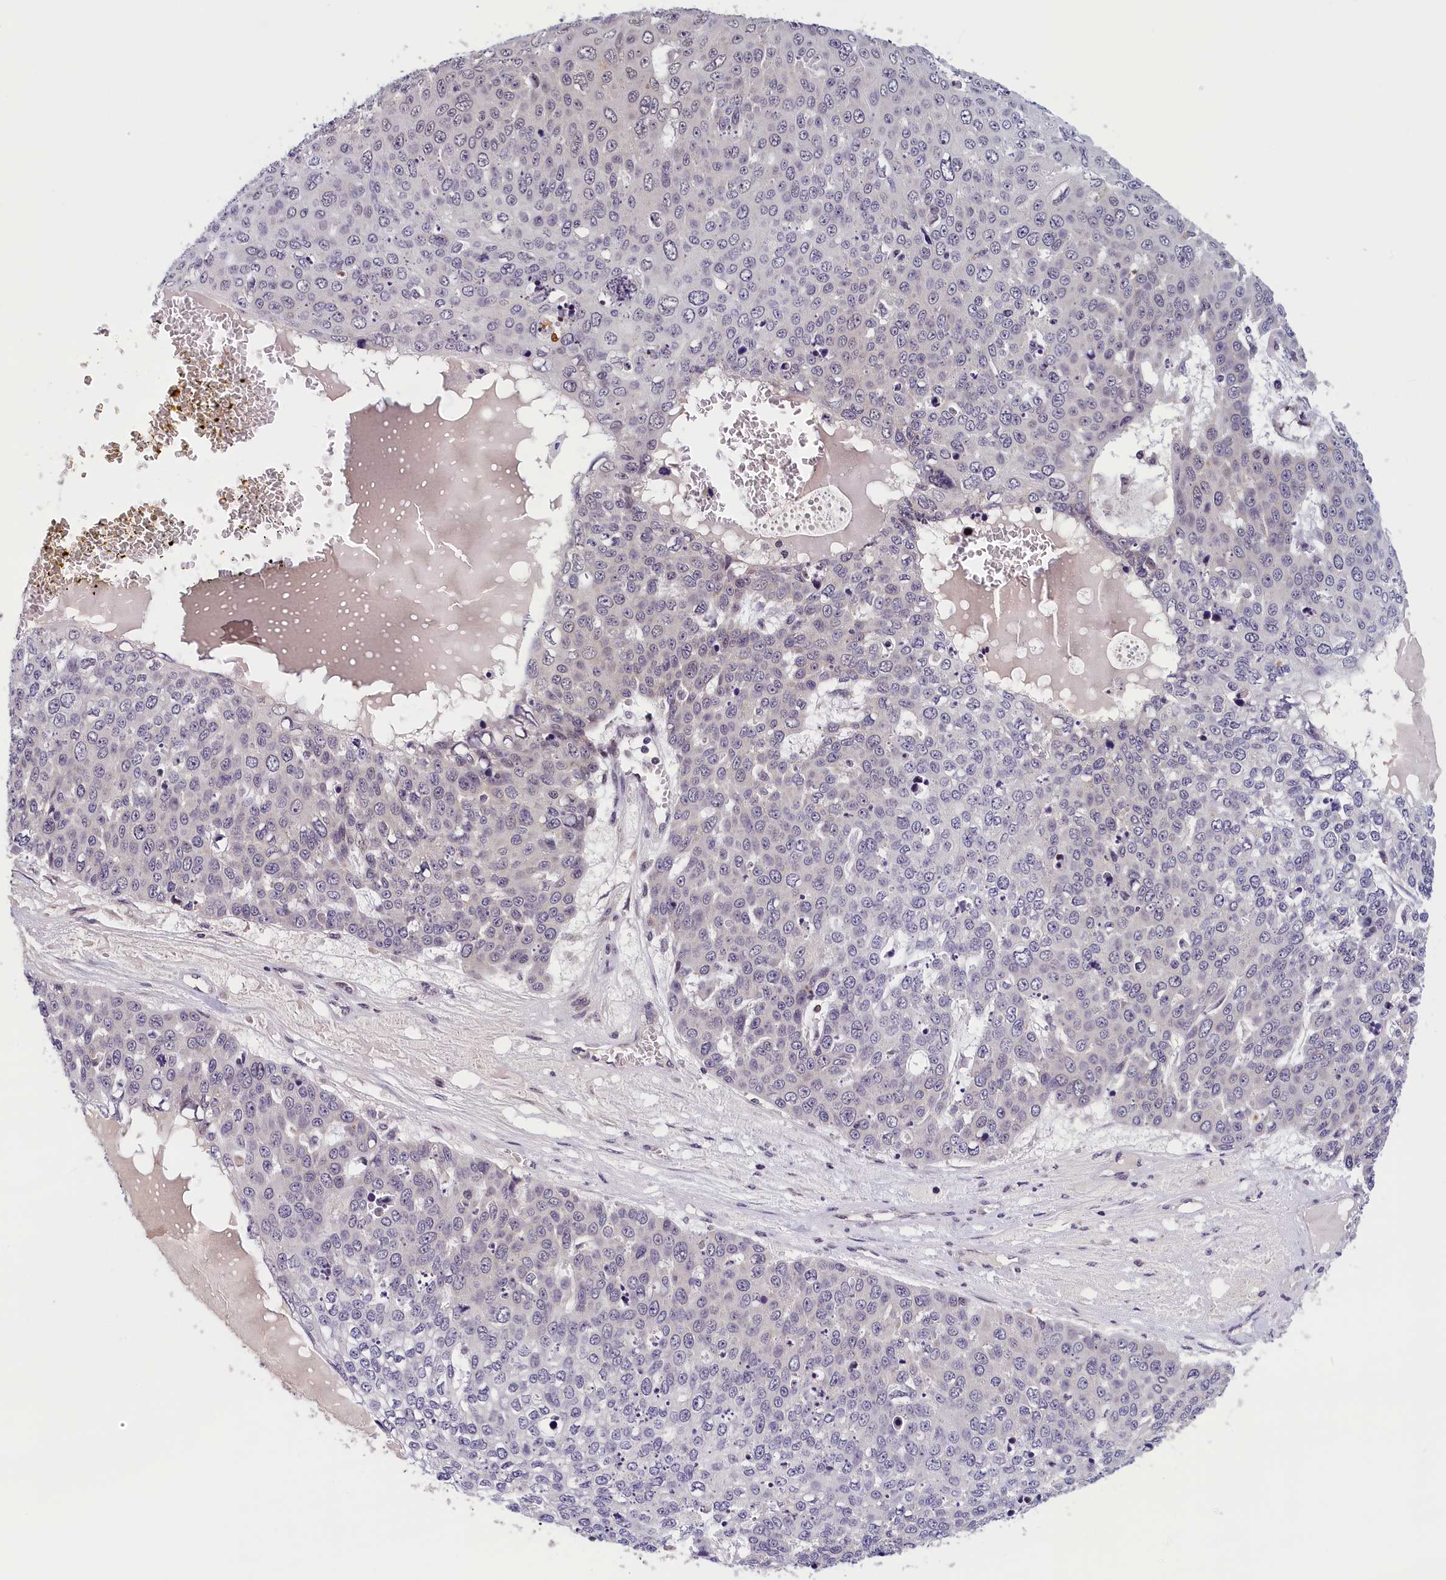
{"staining": {"intensity": "weak", "quantity": "<25%", "location": "nuclear"}, "tissue": "skin cancer", "cell_type": "Tumor cells", "image_type": "cancer", "snomed": [{"axis": "morphology", "description": "Squamous cell carcinoma, NOS"}, {"axis": "topography", "description": "Skin"}], "caption": "Immunohistochemical staining of skin cancer (squamous cell carcinoma) demonstrates no significant staining in tumor cells. (DAB (3,3'-diaminobenzidine) immunohistochemistry with hematoxylin counter stain).", "gene": "KCNK6", "patient": {"sex": "male", "age": 71}}